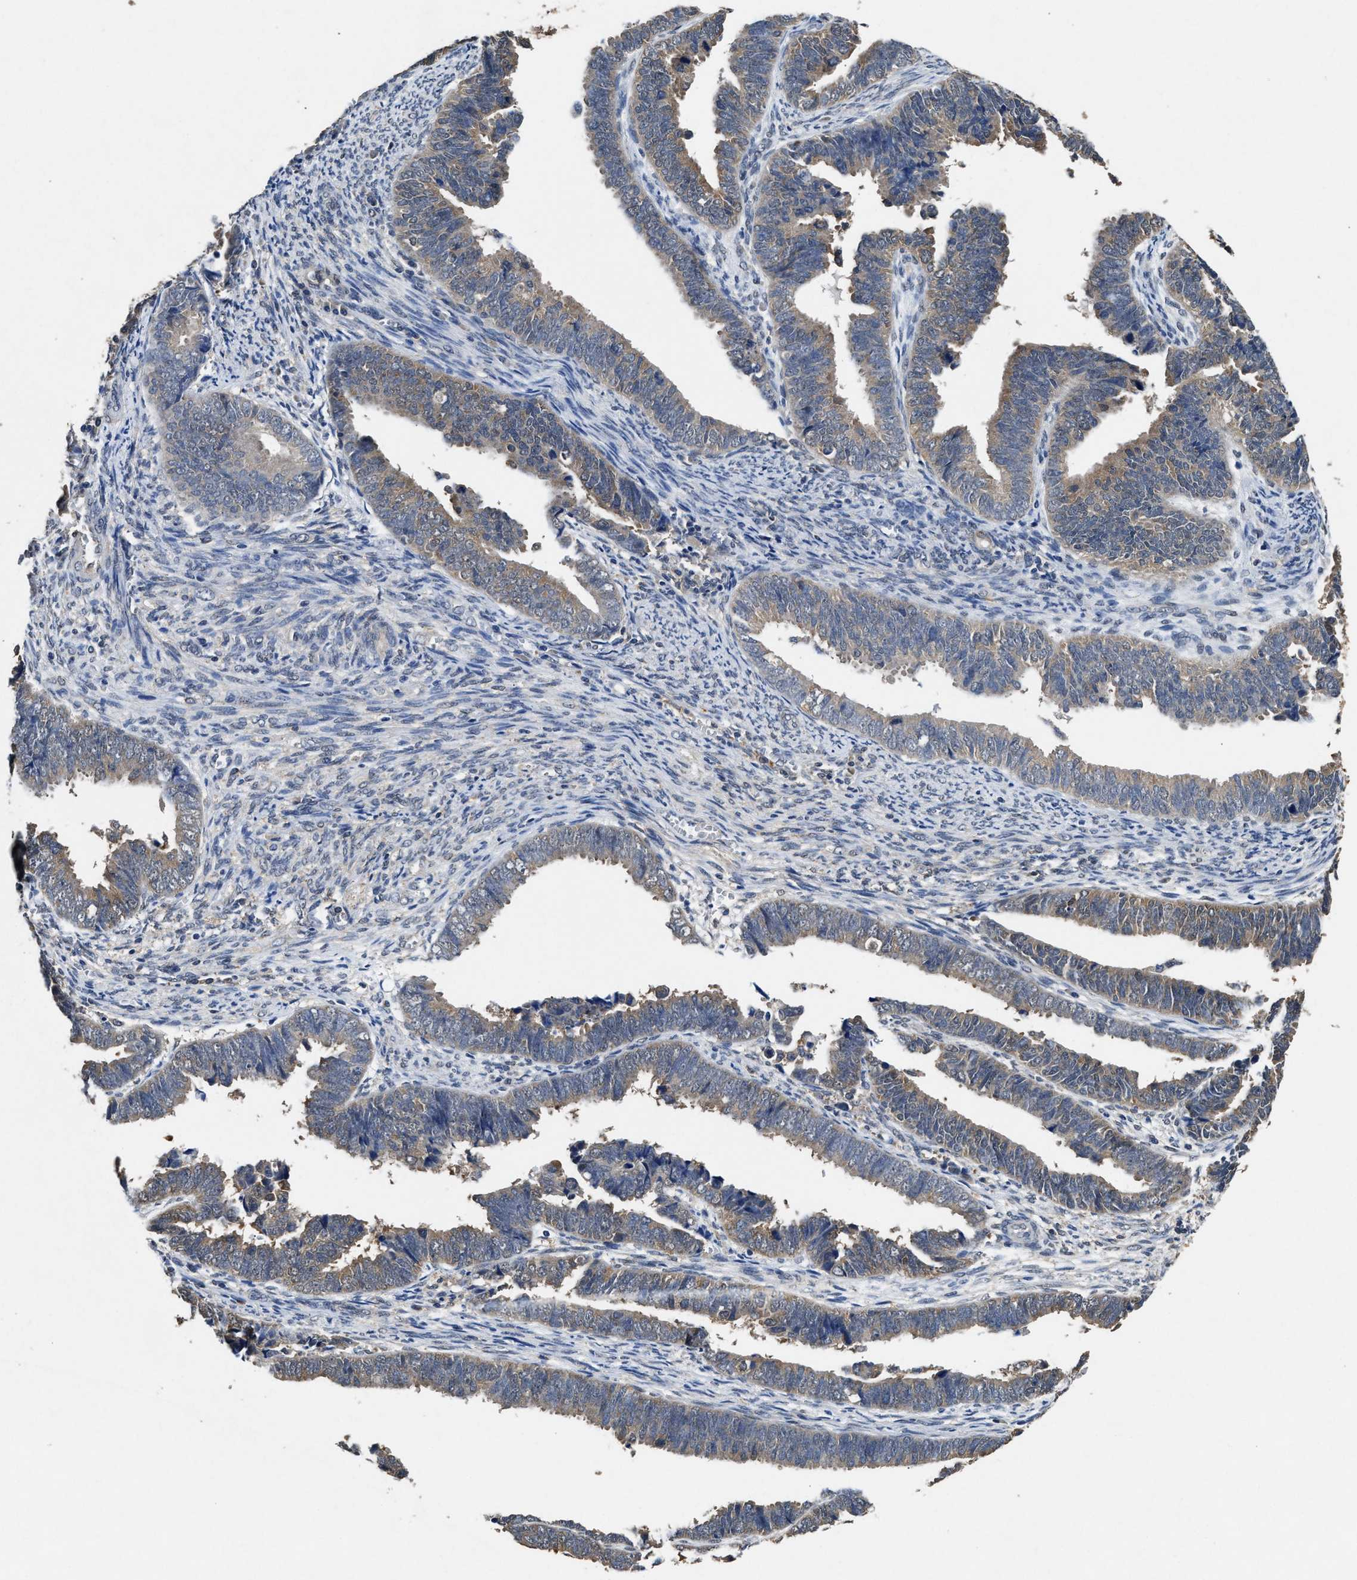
{"staining": {"intensity": "weak", "quantity": ">75%", "location": "cytoplasmic/membranous"}, "tissue": "endometrial cancer", "cell_type": "Tumor cells", "image_type": "cancer", "snomed": [{"axis": "morphology", "description": "Adenocarcinoma, NOS"}, {"axis": "topography", "description": "Endometrium"}], "caption": "Approximately >75% of tumor cells in human adenocarcinoma (endometrial) show weak cytoplasmic/membranous protein positivity as visualized by brown immunohistochemical staining.", "gene": "ACAT2", "patient": {"sex": "female", "age": 75}}